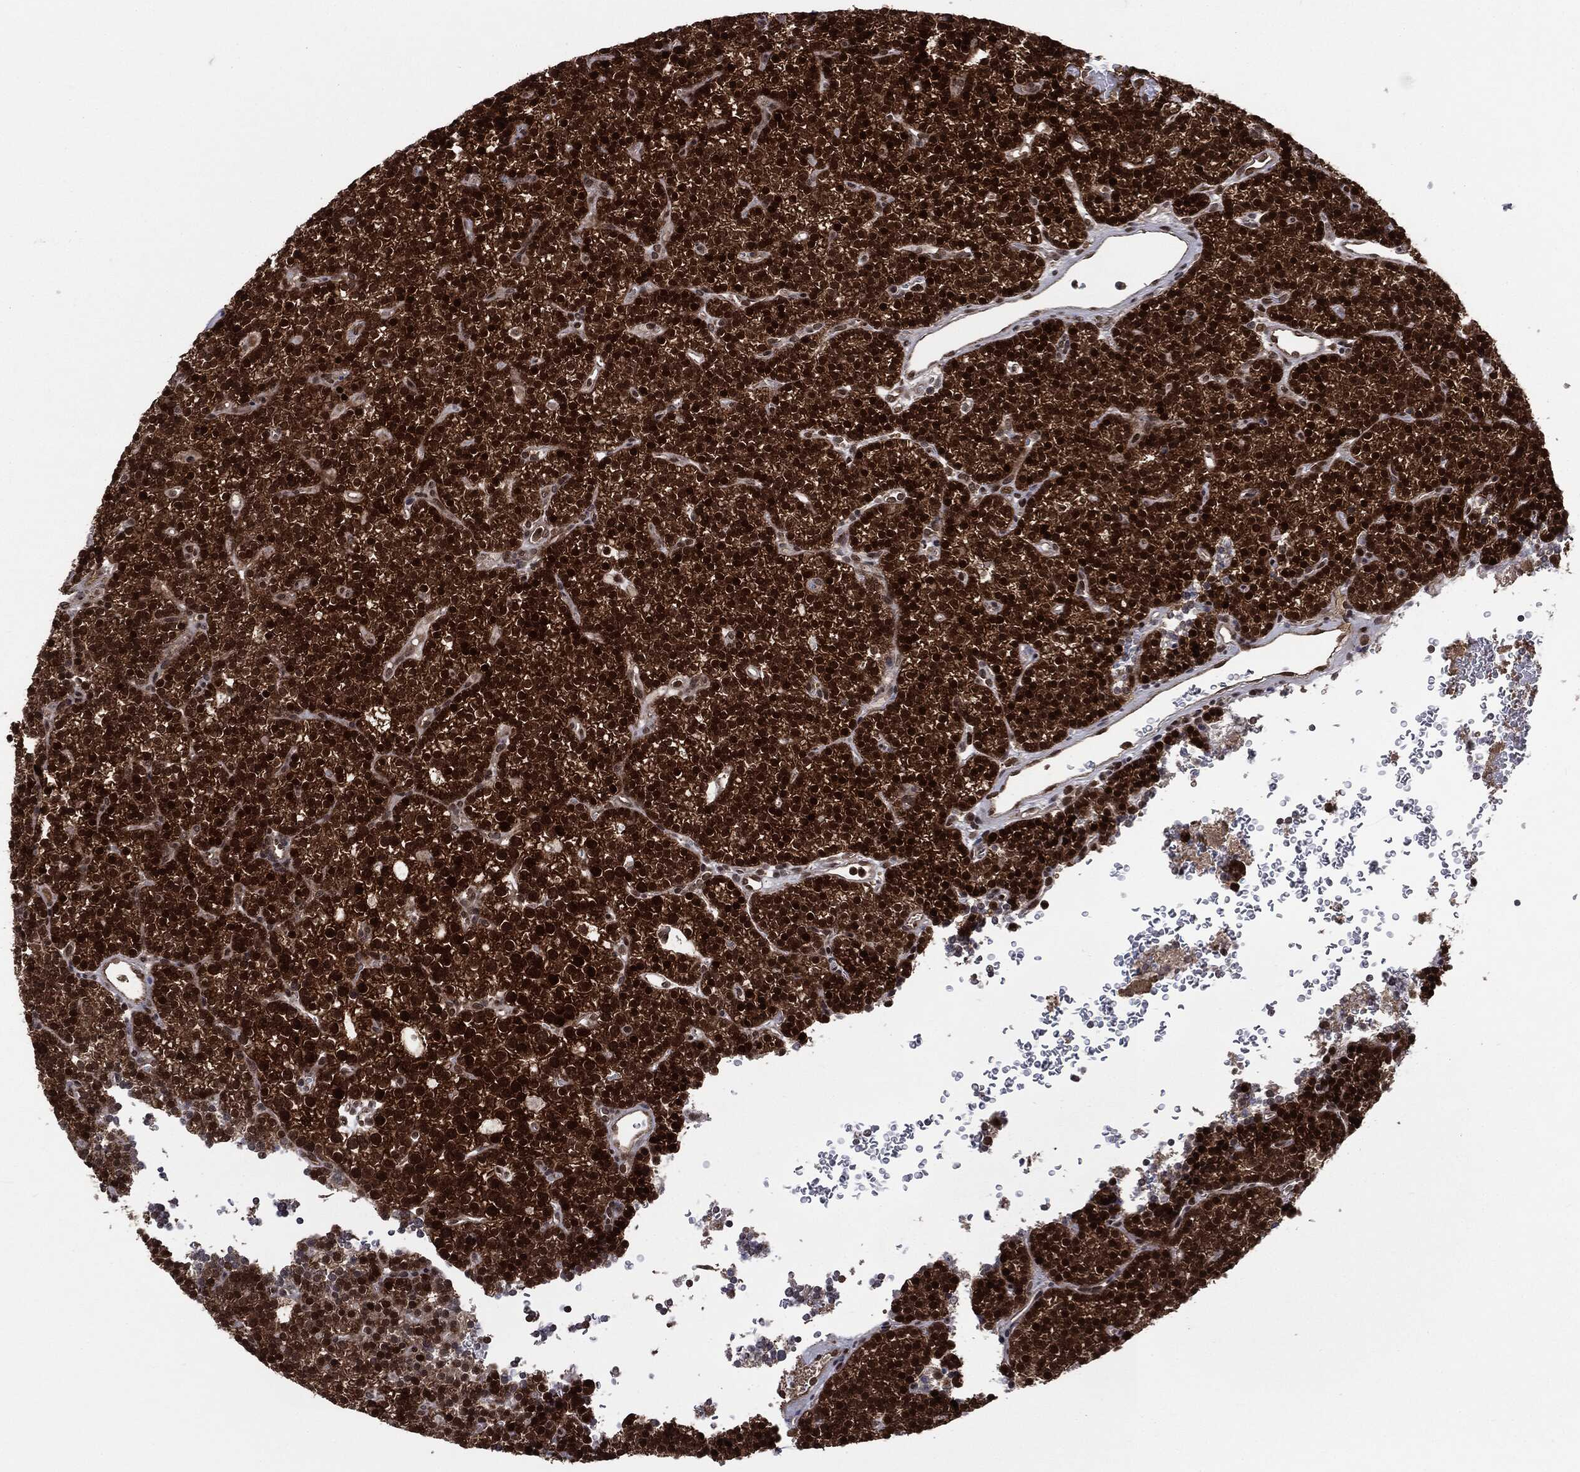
{"staining": {"intensity": "strong", "quantity": ">75%", "location": "cytoplasmic/membranous,nuclear"}, "tissue": "parathyroid gland", "cell_type": "Glandular cells", "image_type": "normal", "snomed": [{"axis": "morphology", "description": "Normal tissue, NOS"}, {"axis": "topography", "description": "Parathyroid gland"}], "caption": "A high amount of strong cytoplasmic/membranous,nuclear positivity is present in about >75% of glandular cells in normal parathyroid gland.", "gene": "PTPA", "patient": {"sex": "female", "age": 42}}